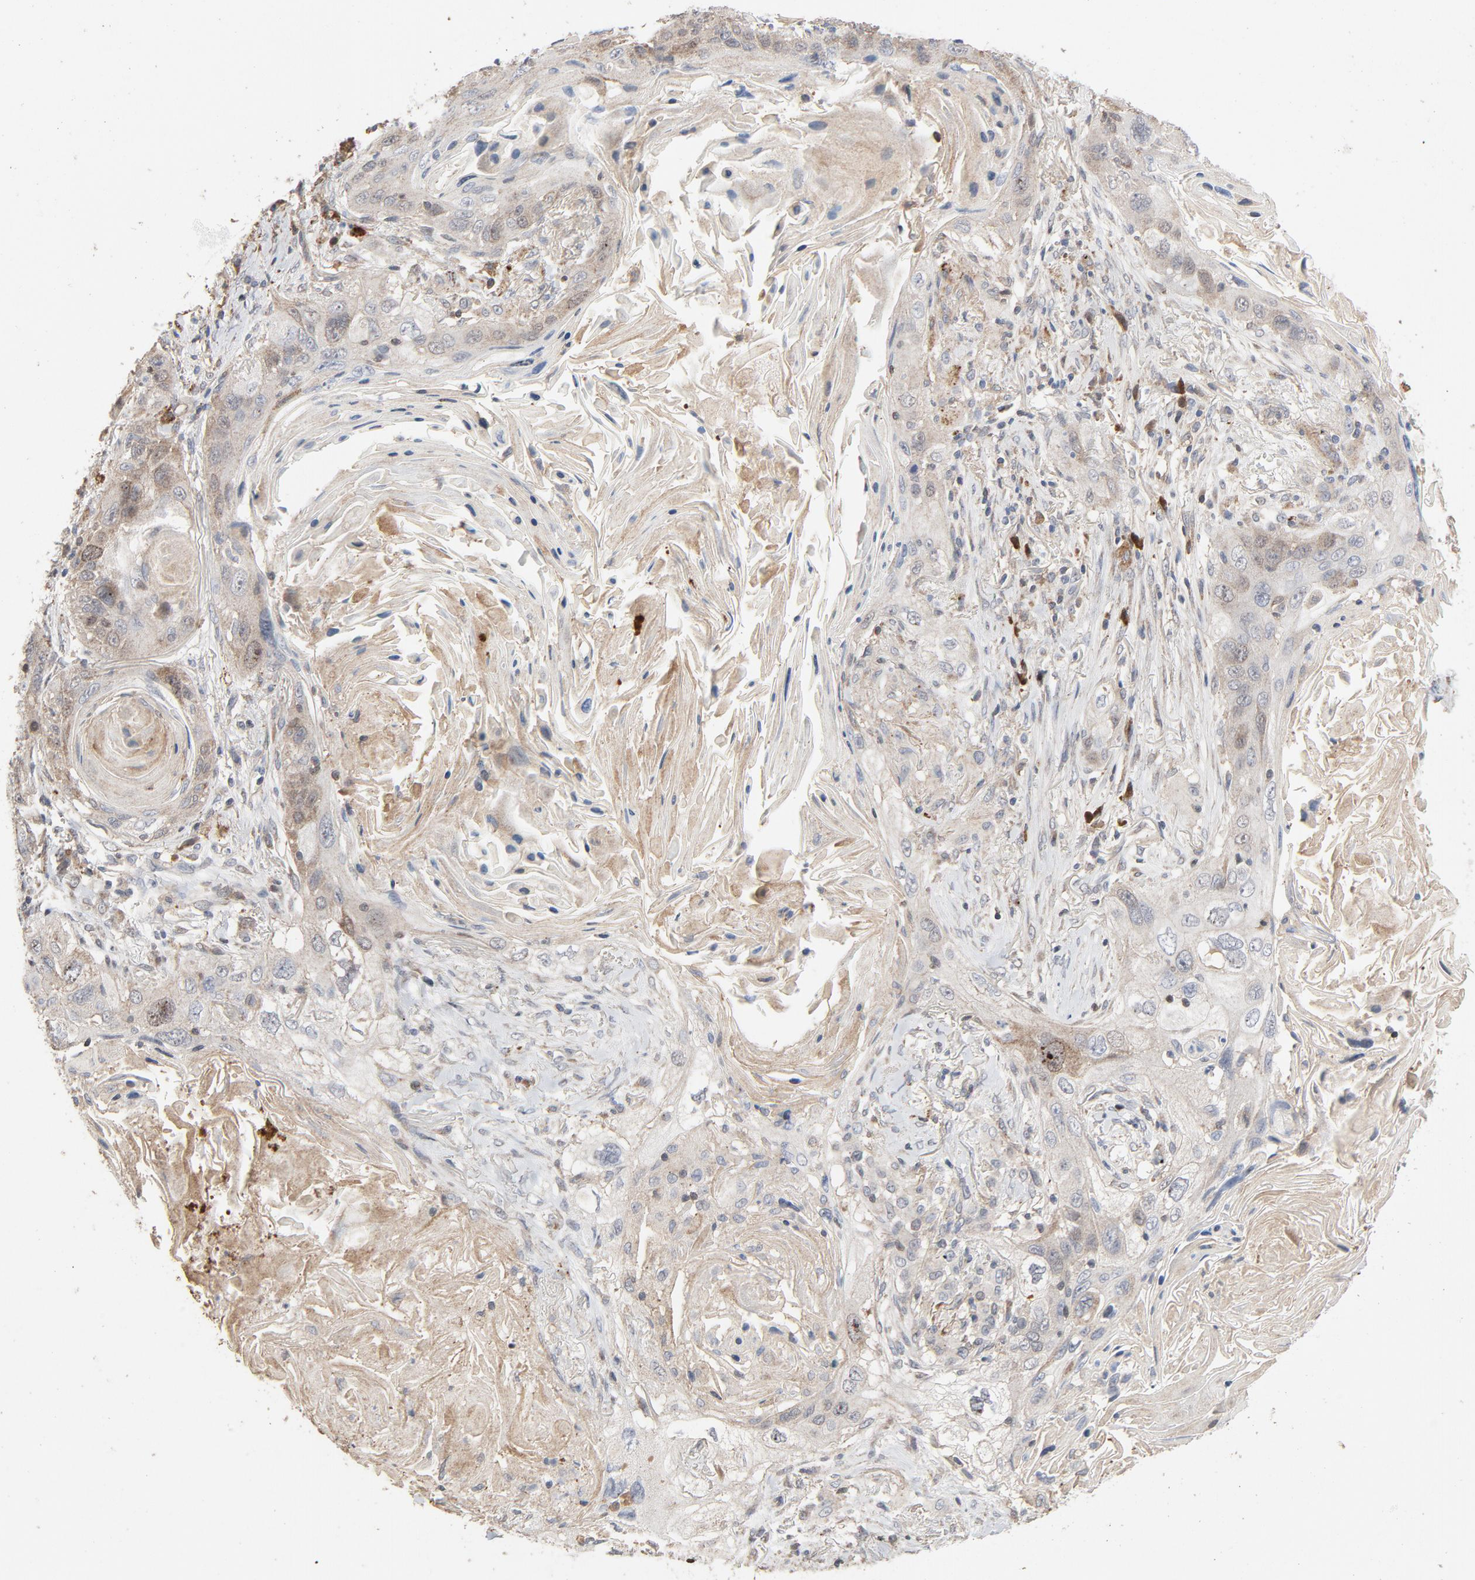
{"staining": {"intensity": "weak", "quantity": ">75%", "location": "cytoplasmic/membranous"}, "tissue": "lung cancer", "cell_type": "Tumor cells", "image_type": "cancer", "snomed": [{"axis": "morphology", "description": "Squamous cell carcinoma, NOS"}, {"axis": "topography", "description": "Lung"}], "caption": "Protein analysis of lung cancer tissue displays weak cytoplasmic/membranous staining in approximately >75% of tumor cells.", "gene": "CDK6", "patient": {"sex": "female", "age": 67}}